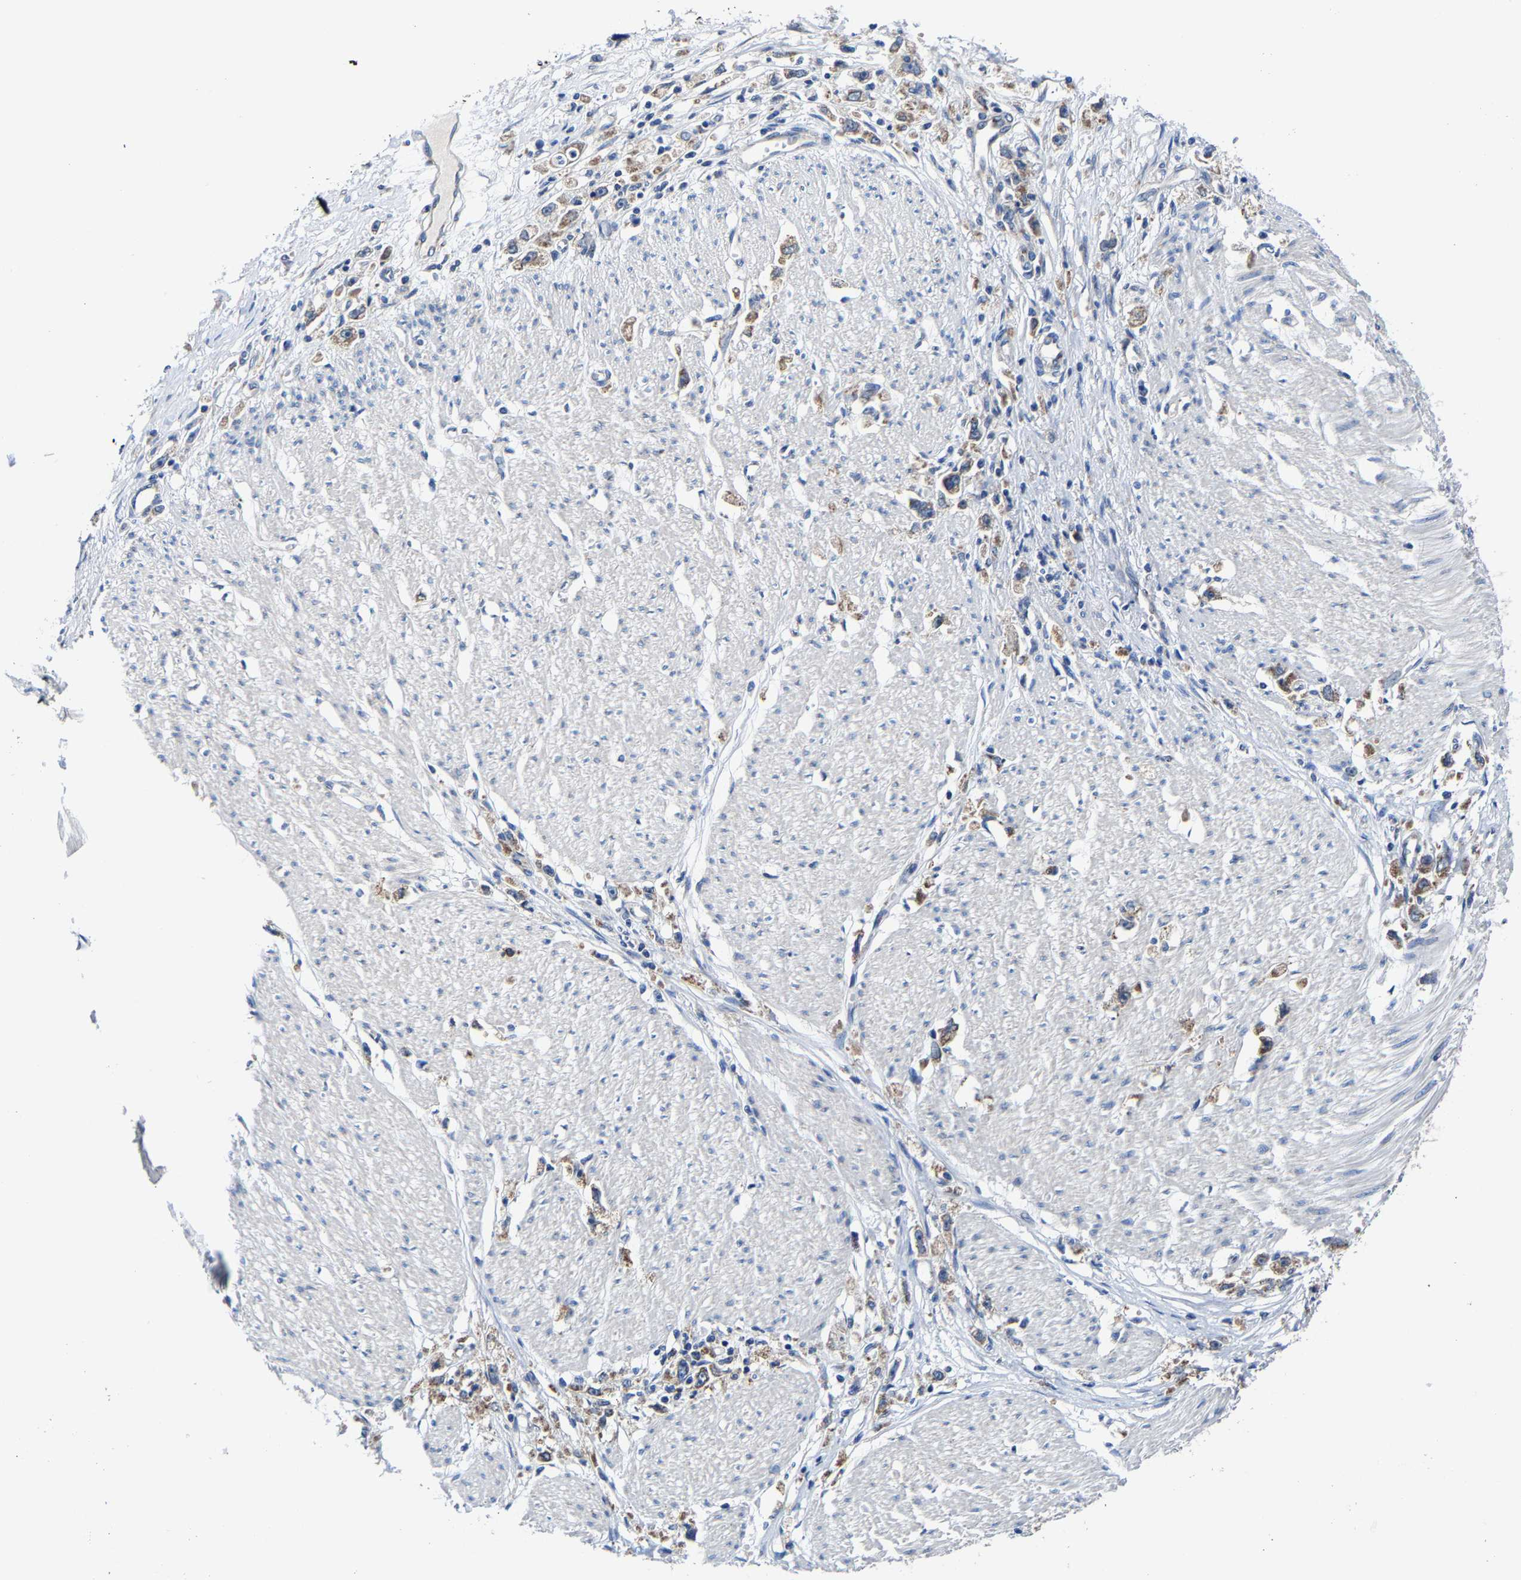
{"staining": {"intensity": "moderate", "quantity": "25%-75%", "location": "cytoplasmic/membranous"}, "tissue": "stomach cancer", "cell_type": "Tumor cells", "image_type": "cancer", "snomed": [{"axis": "morphology", "description": "Adenocarcinoma, NOS"}, {"axis": "topography", "description": "Stomach"}], "caption": "Stomach adenocarcinoma was stained to show a protein in brown. There is medium levels of moderate cytoplasmic/membranous positivity in approximately 25%-75% of tumor cells.", "gene": "EBAG9", "patient": {"sex": "female", "age": 59}}